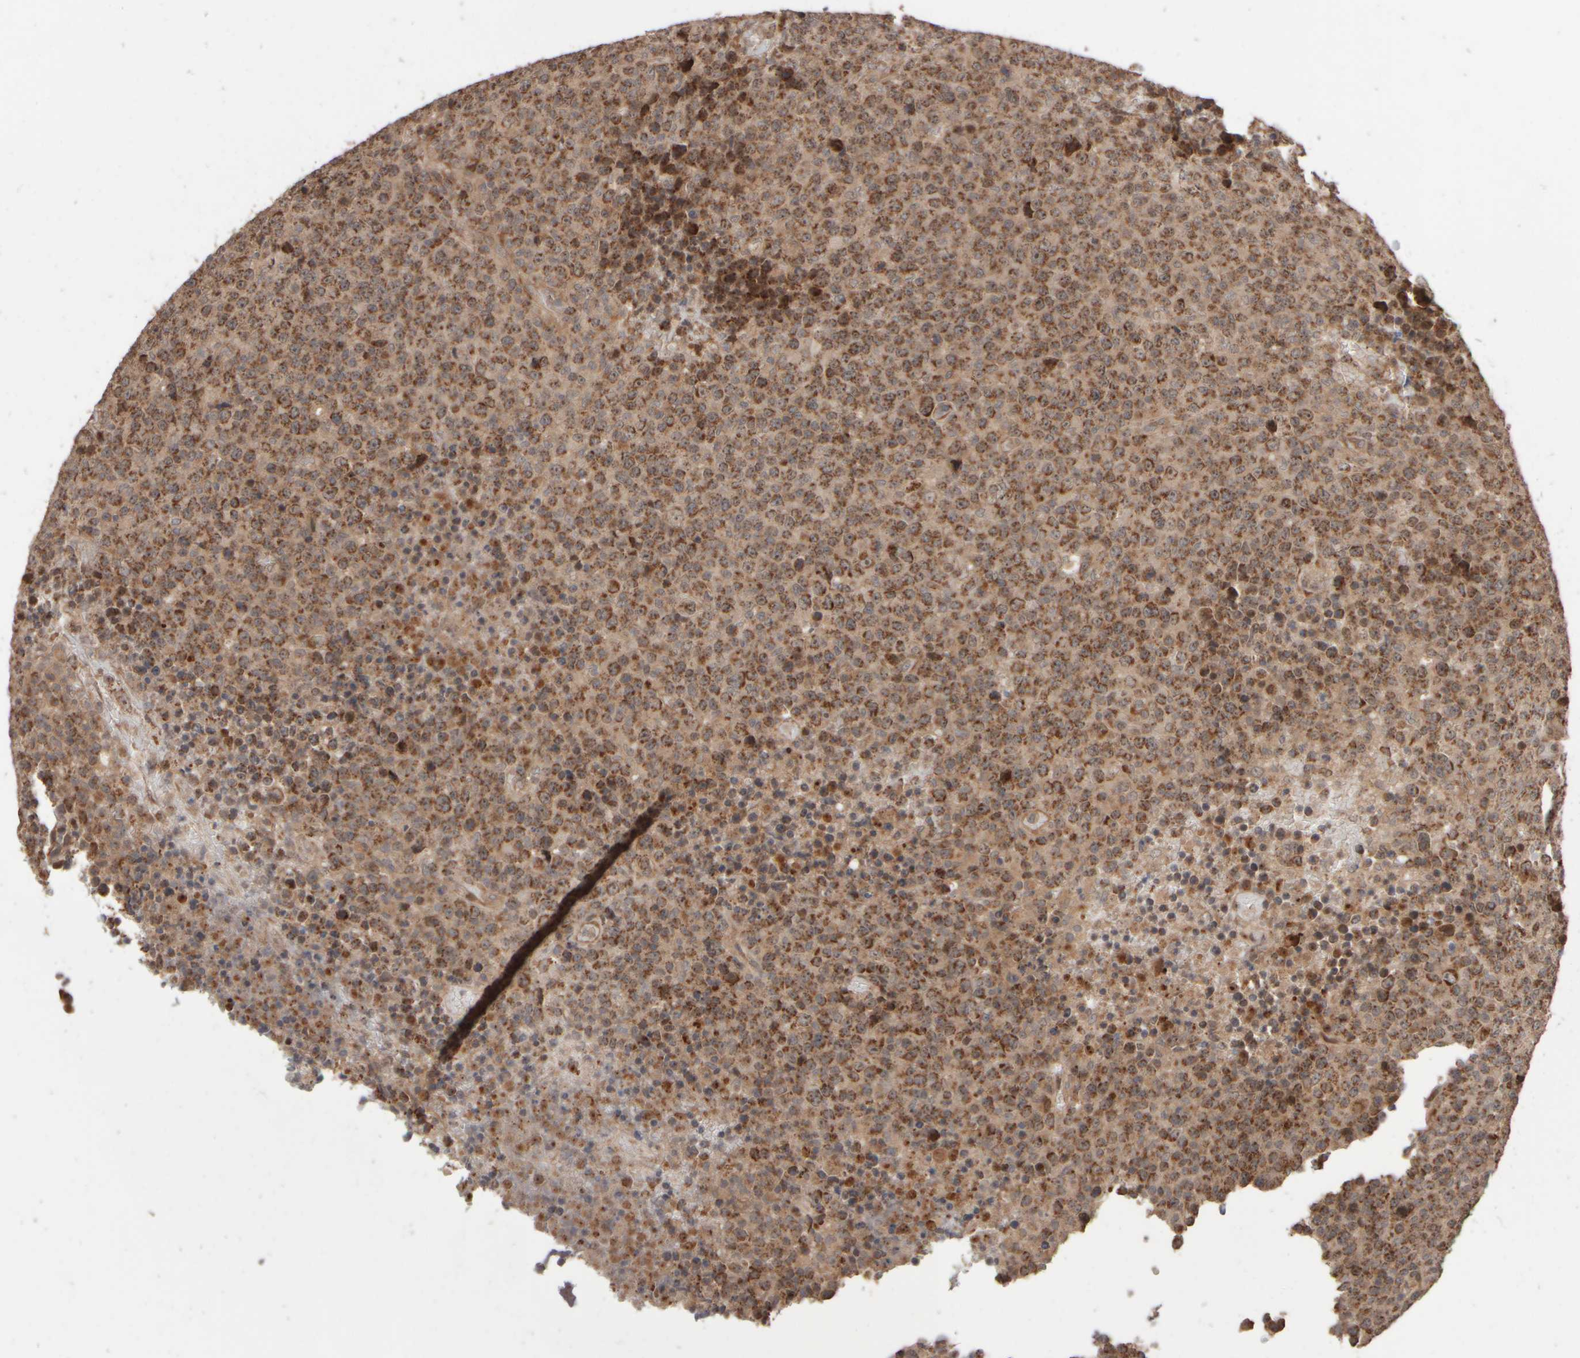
{"staining": {"intensity": "moderate", "quantity": ">75%", "location": "cytoplasmic/membranous,nuclear"}, "tissue": "lymphoma", "cell_type": "Tumor cells", "image_type": "cancer", "snomed": [{"axis": "morphology", "description": "Malignant lymphoma, non-Hodgkin's type, High grade"}, {"axis": "topography", "description": "Lymph node"}], "caption": "High-grade malignant lymphoma, non-Hodgkin's type stained with immunohistochemistry (IHC) reveals moderate cytoplasmic/membranous and nuclear positivity in about >75% of tumor cells.", "gene": "ABHD11", "patient": {"sex": "male", "age": 13}}